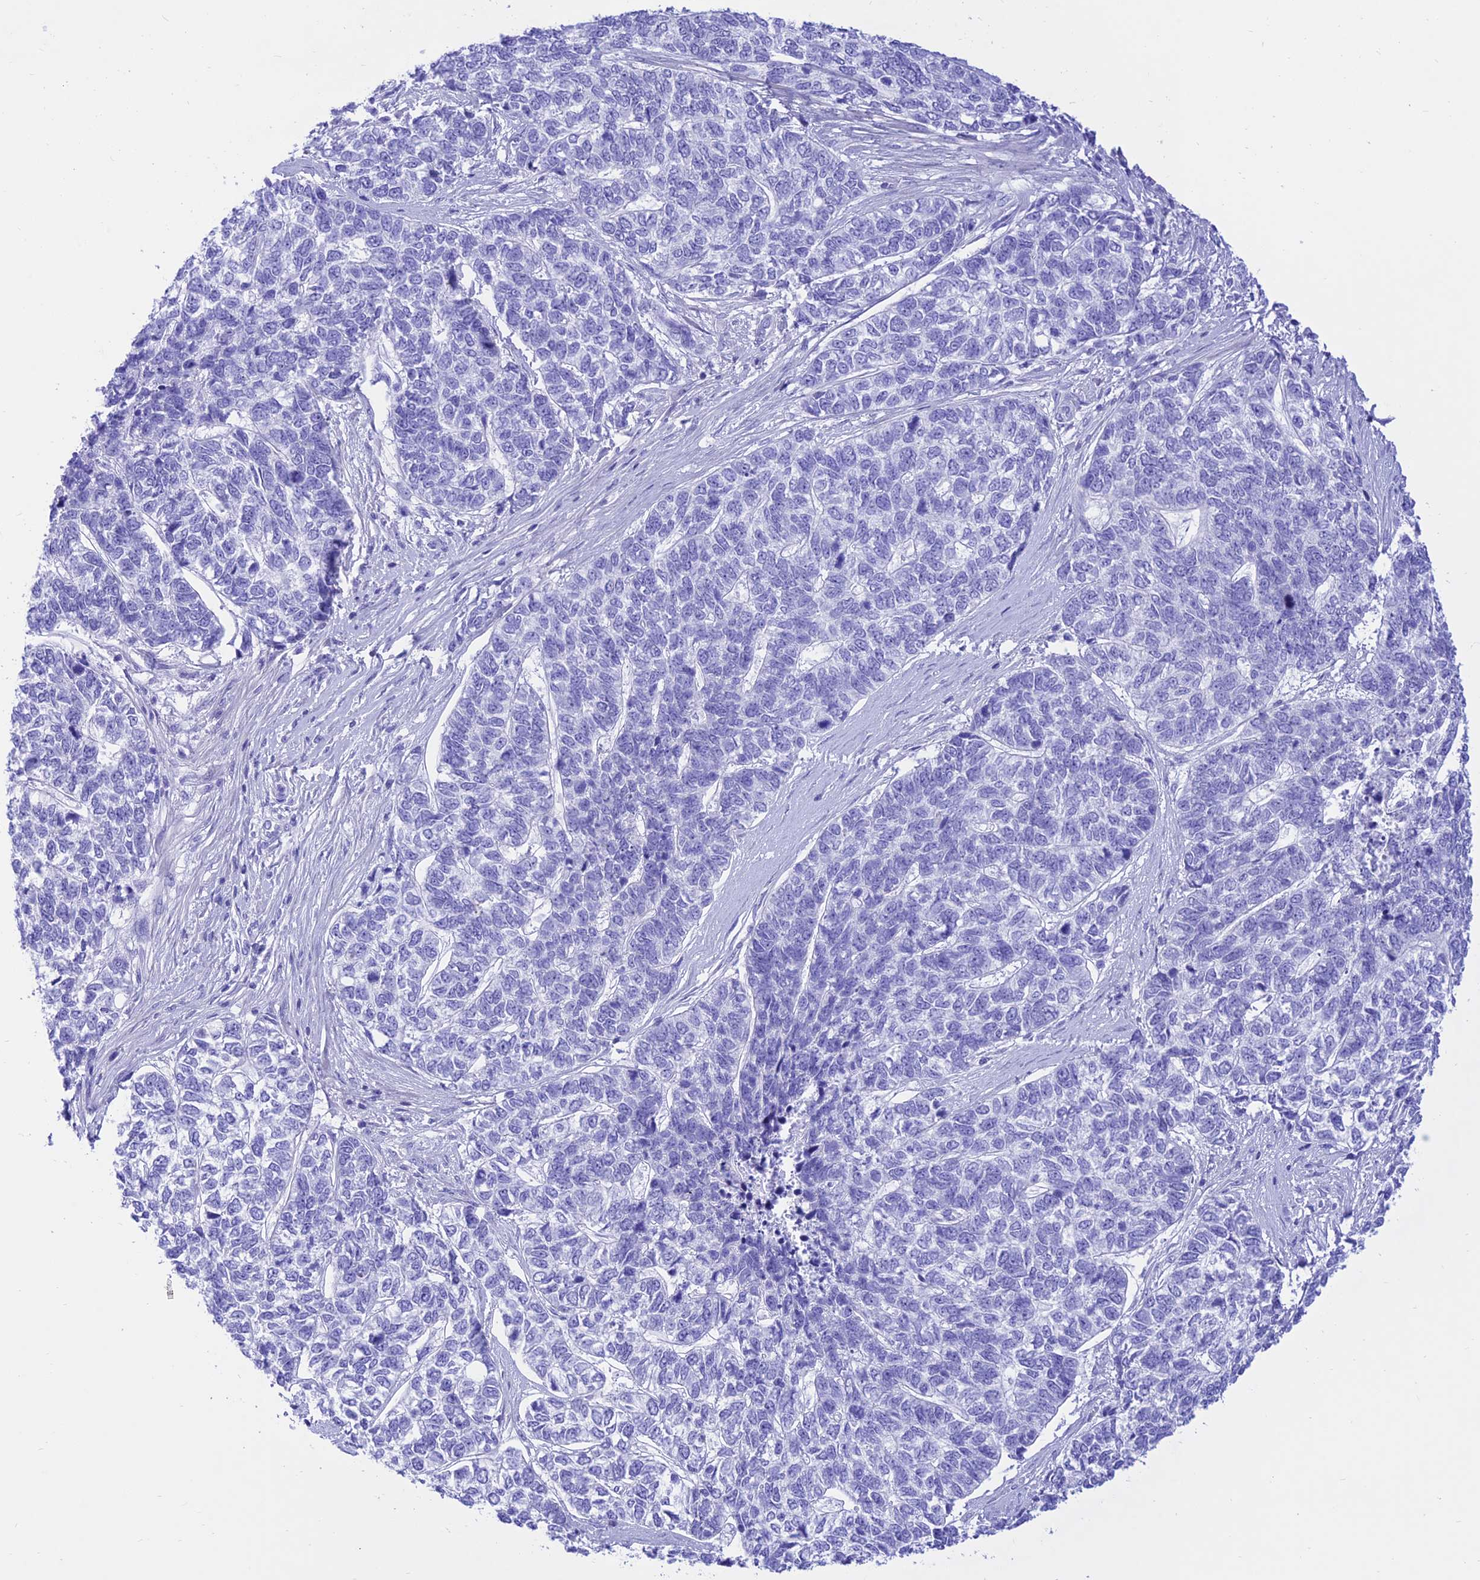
{"staining": {"intensity": "negative", "quantity": "none", "location": "none"}, "tissue": "skin cancer", "cell_type": "Tumor cells", "image_type": "cancer", "snomed": [{"axis": "morphology", "description": "Basal cell carcinoma"}, {"axis": "topography", "description": "Skin"}], "caption": "Tumor cells are negative for protein expression in human skin cancer.", "gene": "PRNP", "patient": {"sex": "female", "age": 65}}